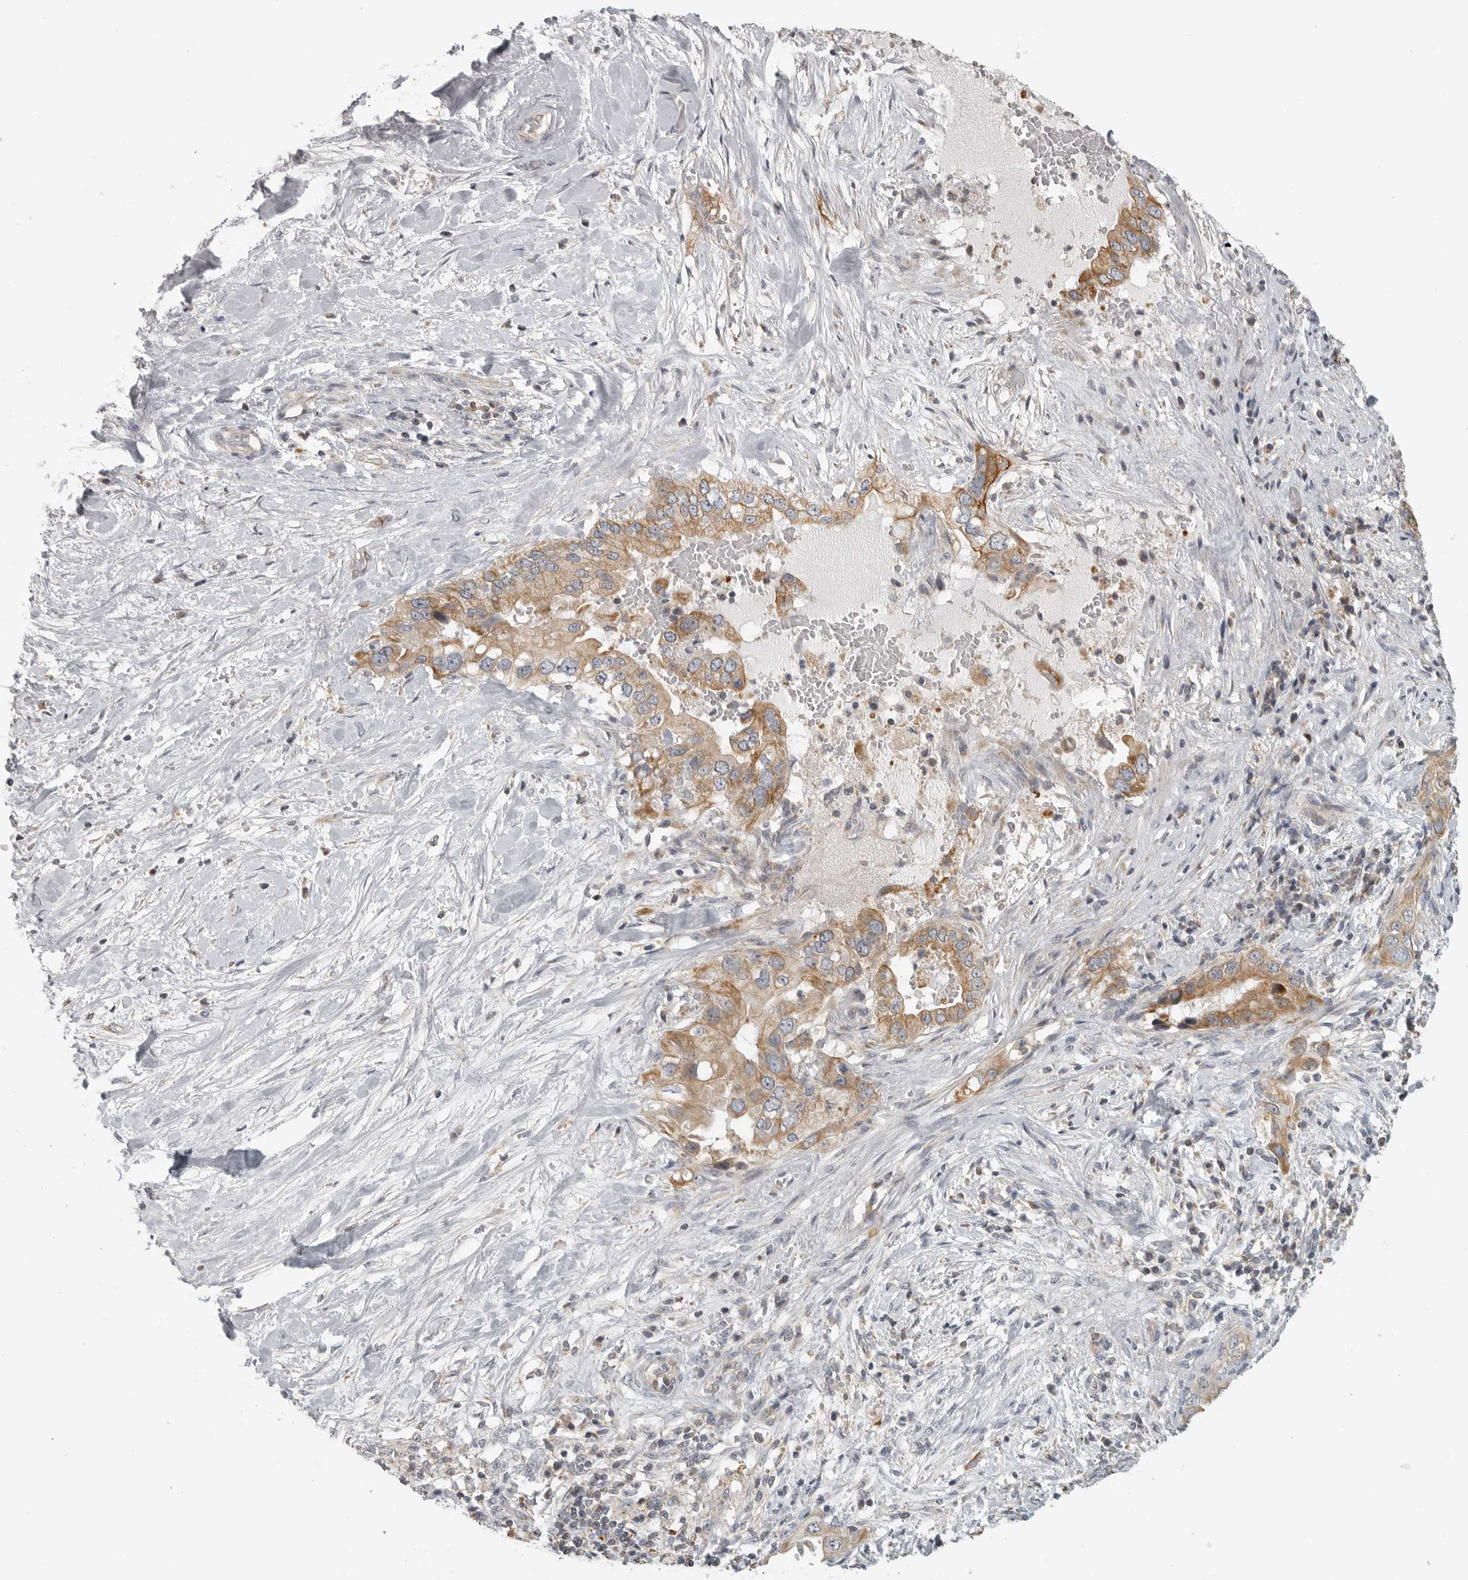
{"staining": {"intensity": "moderate", "quantity": ">75%", "location": "cytoplasmic/membranous"}, "tissue": "pancreatic cancer", "cell_type": "Tumor cells", "image_type": "cancer", "snomed": [{"axis": "morphology", "description": "Inflammation, NOS"}, {"axis": "morphology", "description": "Adenocarcinoma, NOS"}, {"axis": "topography", "description": "Pancreas"}], "caption": "DAB (3,3'-diaminobenzidine) immunohistochemical staining of human pancreatic adenocarcinoma reveals moderate cytoplasmic/membranous protein expression in about >75% of tumor cells.", "gene": "RXFP3", "patient": {"sex": "female", "age": 56}}